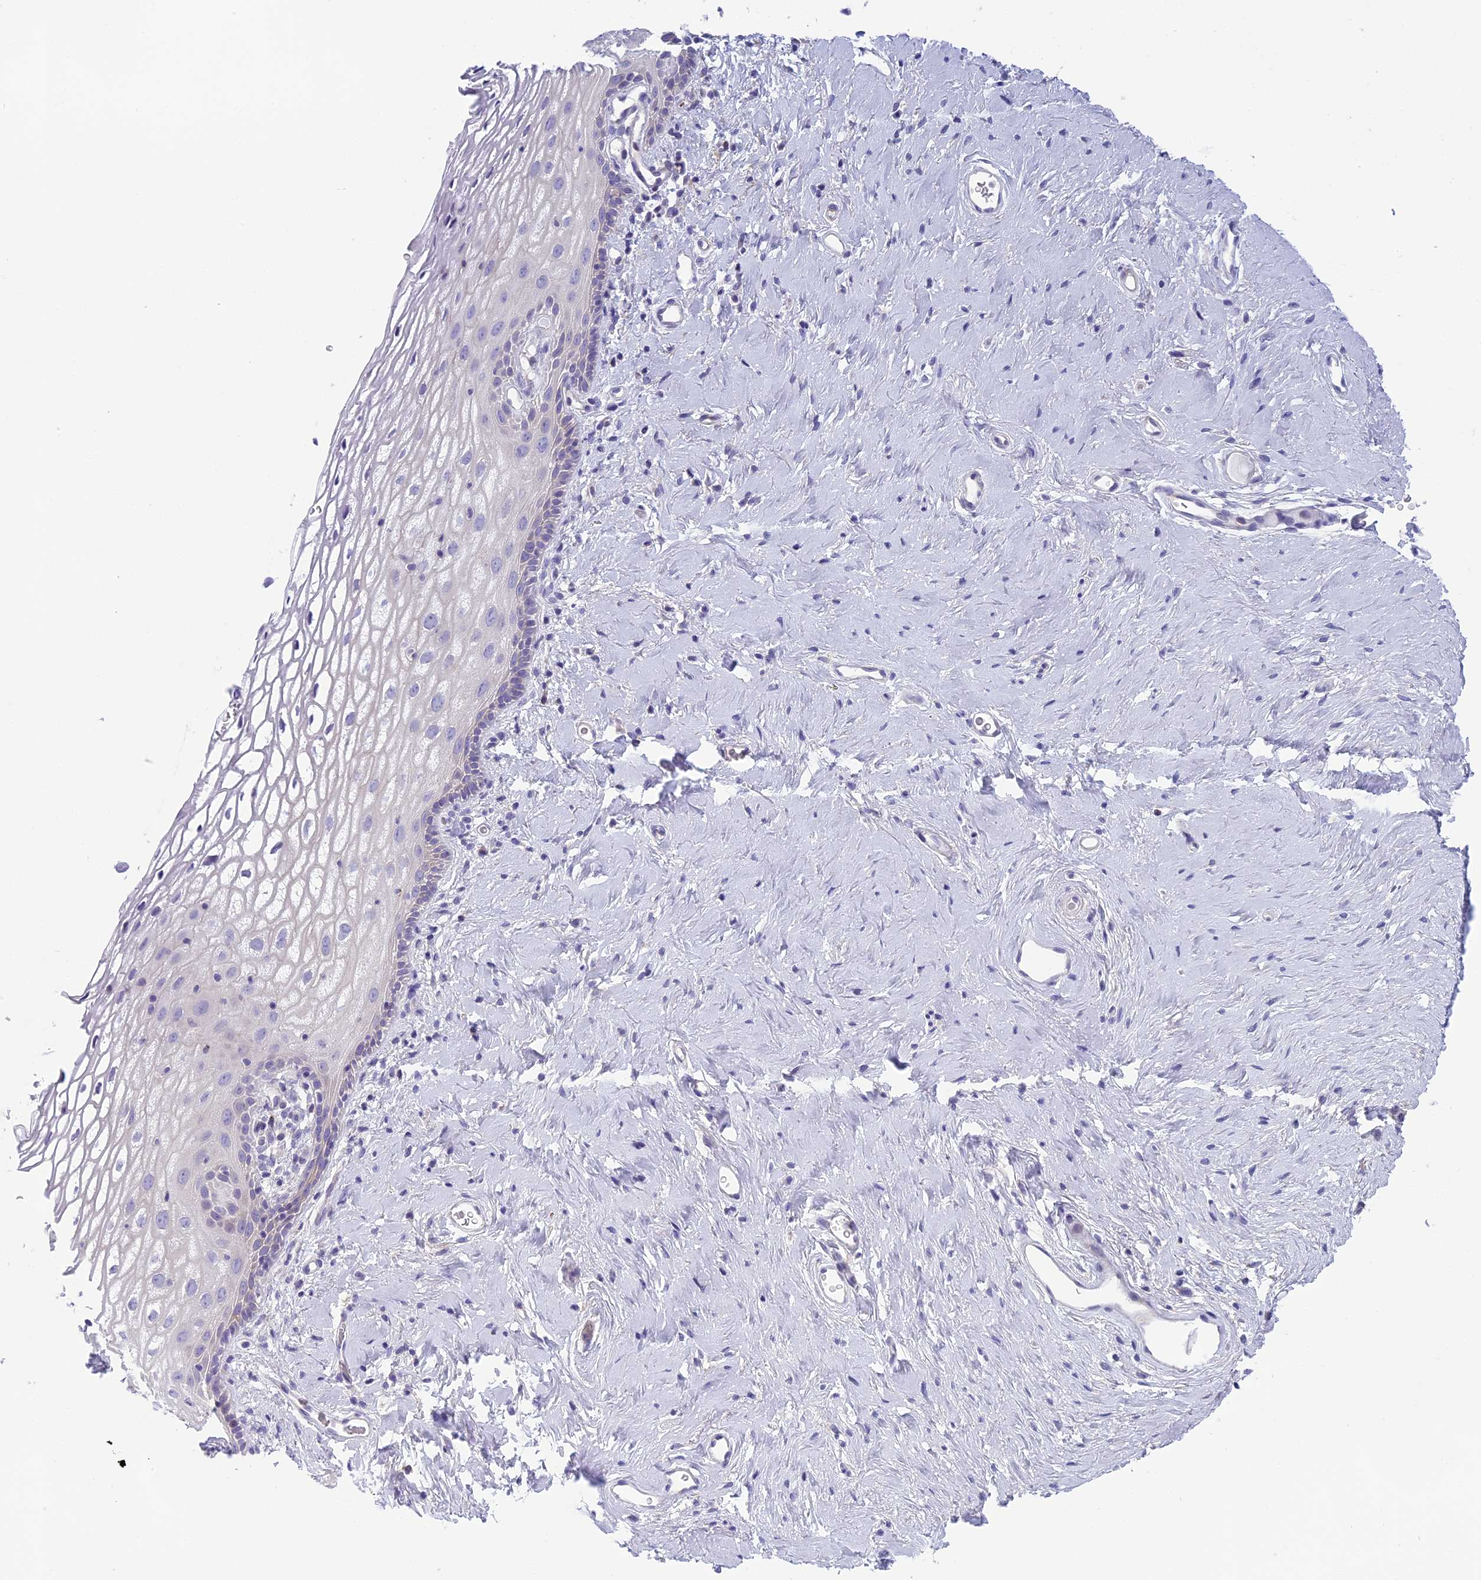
{"staining": {"intensity": "negative", "quantity": "none", "location": "none"}, "tissue": "vagina", "cell_type": "Squamous epithelial cells", "image_type": "normal", "snomed": [{"axis": "morphology", "description": "Normal tissue, NOS"}, {"axis": "morphology", "description": "Adenocarcinoma, NOS"}, {"axis": "topography", "description": "Rectum"}, {"axis": "topography", "description": "Vagina"}], "caption": "High power microscopy histopathology image of an IHC image of normal vagina, revealing no significant positivity in squamous epithelial cells. (DAB immunohistochemistry (IHC) visualized using brightfield microscopy, high magnification).", "gene": "ARHGEF37", "patient": {"sex": "female", "age": 71}}